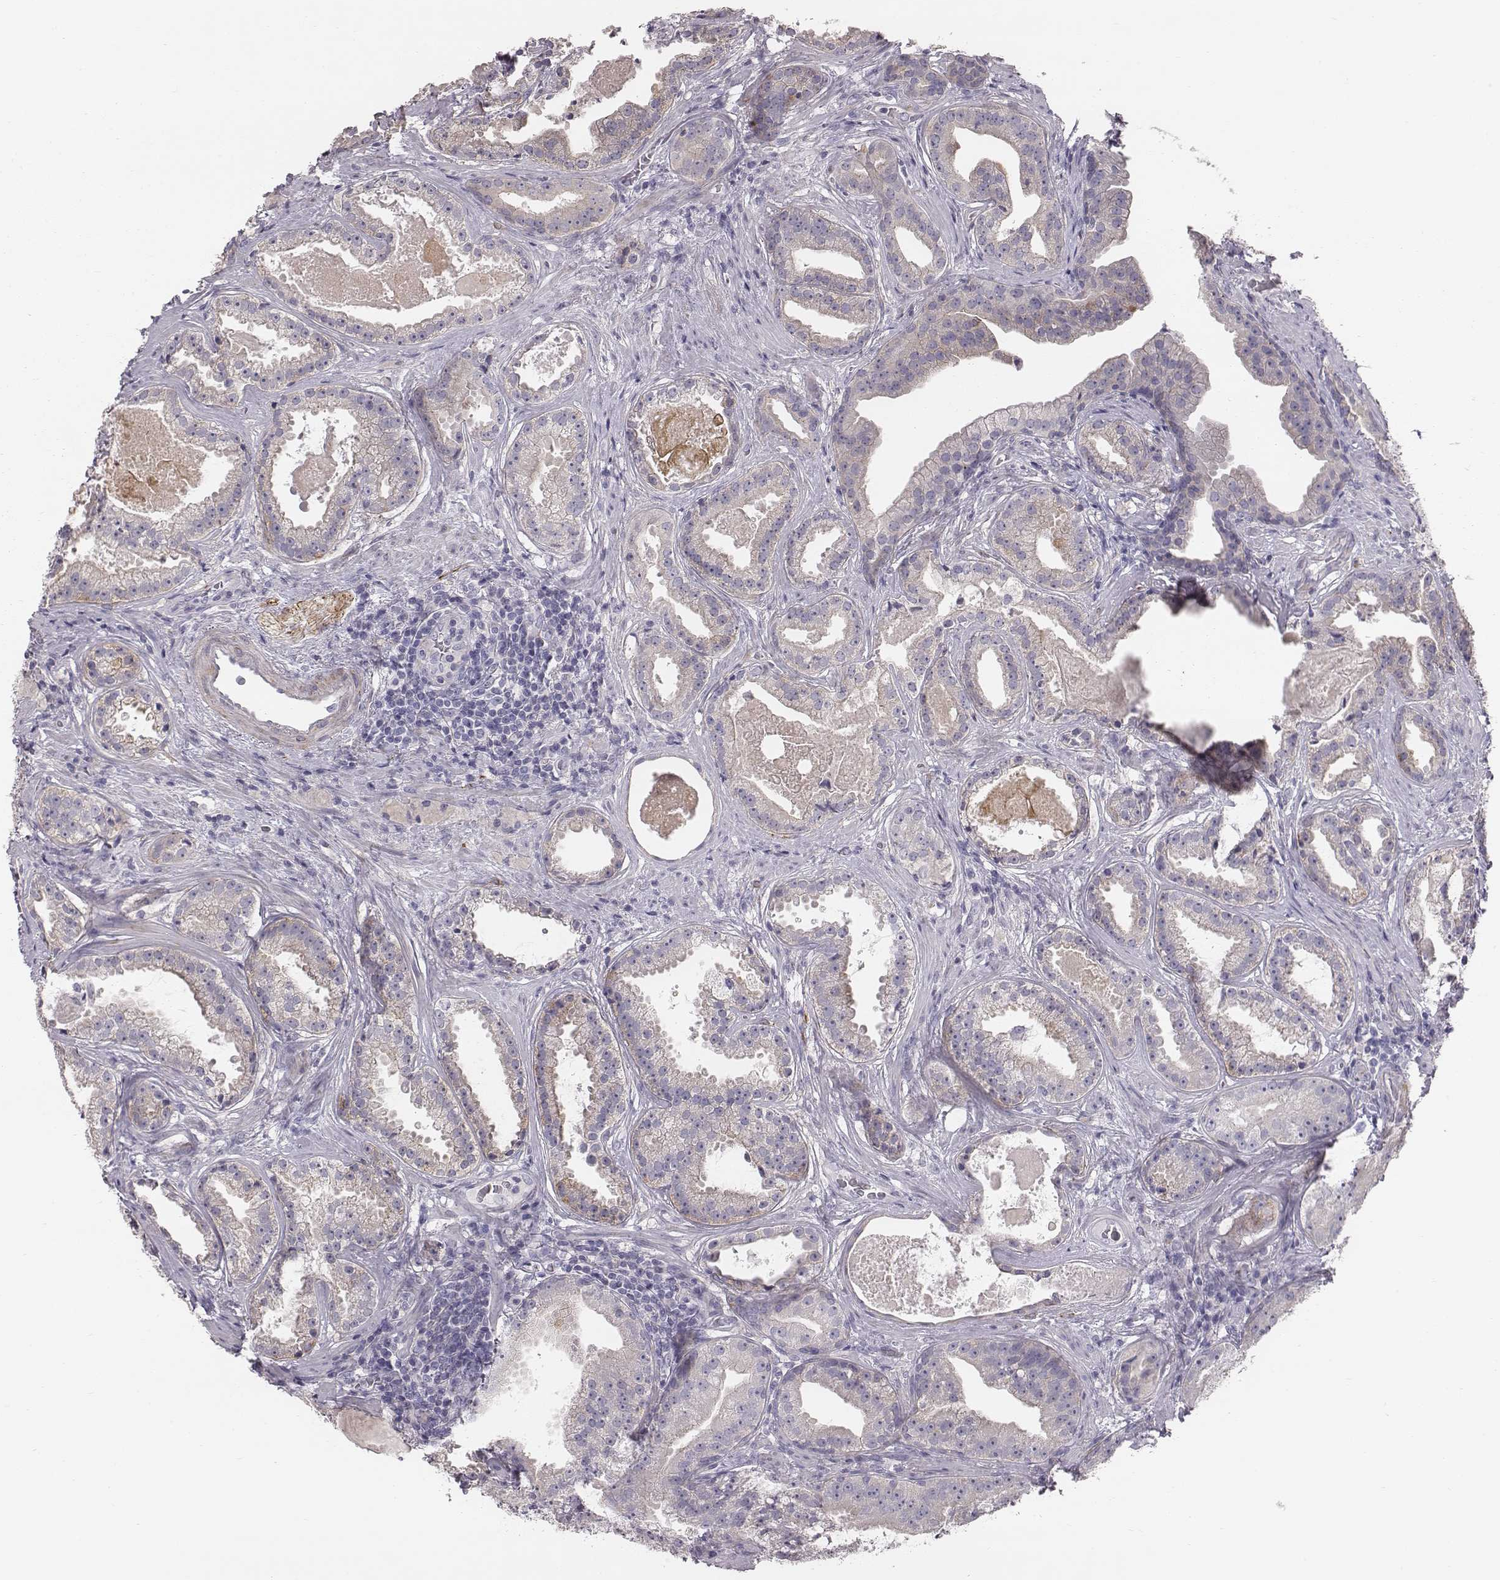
{"staining": {"intensity": "negative", "quantity": "none", "location": "none"}, "tissue": "prostate cancer", "cell_type": "Tumor cells", "image_type": "cancer", "snomed": [{"axis": "morphology", "description": "Adenocarcinoma, NOS"}, {"axis": "morphology", "description": "Adenocarcinoma, High grade"}, {"axis": "topography", "description": "Prostate"}], "caption": "DAB (3,3'-diaminobenzidine) immunohistochemical staining of adenocarcinoma (prostate) reveals no significant staining in tumor cells. (Stains: DAB (3,3'-diaminobenzidine) immunohistochemistry (IHC) with hematoxylin counter stain, Microscopy: brightfield microscopy at high magnification).", "gene": "PRKCZ", "patient": {"sex": "male", "age": 64}}